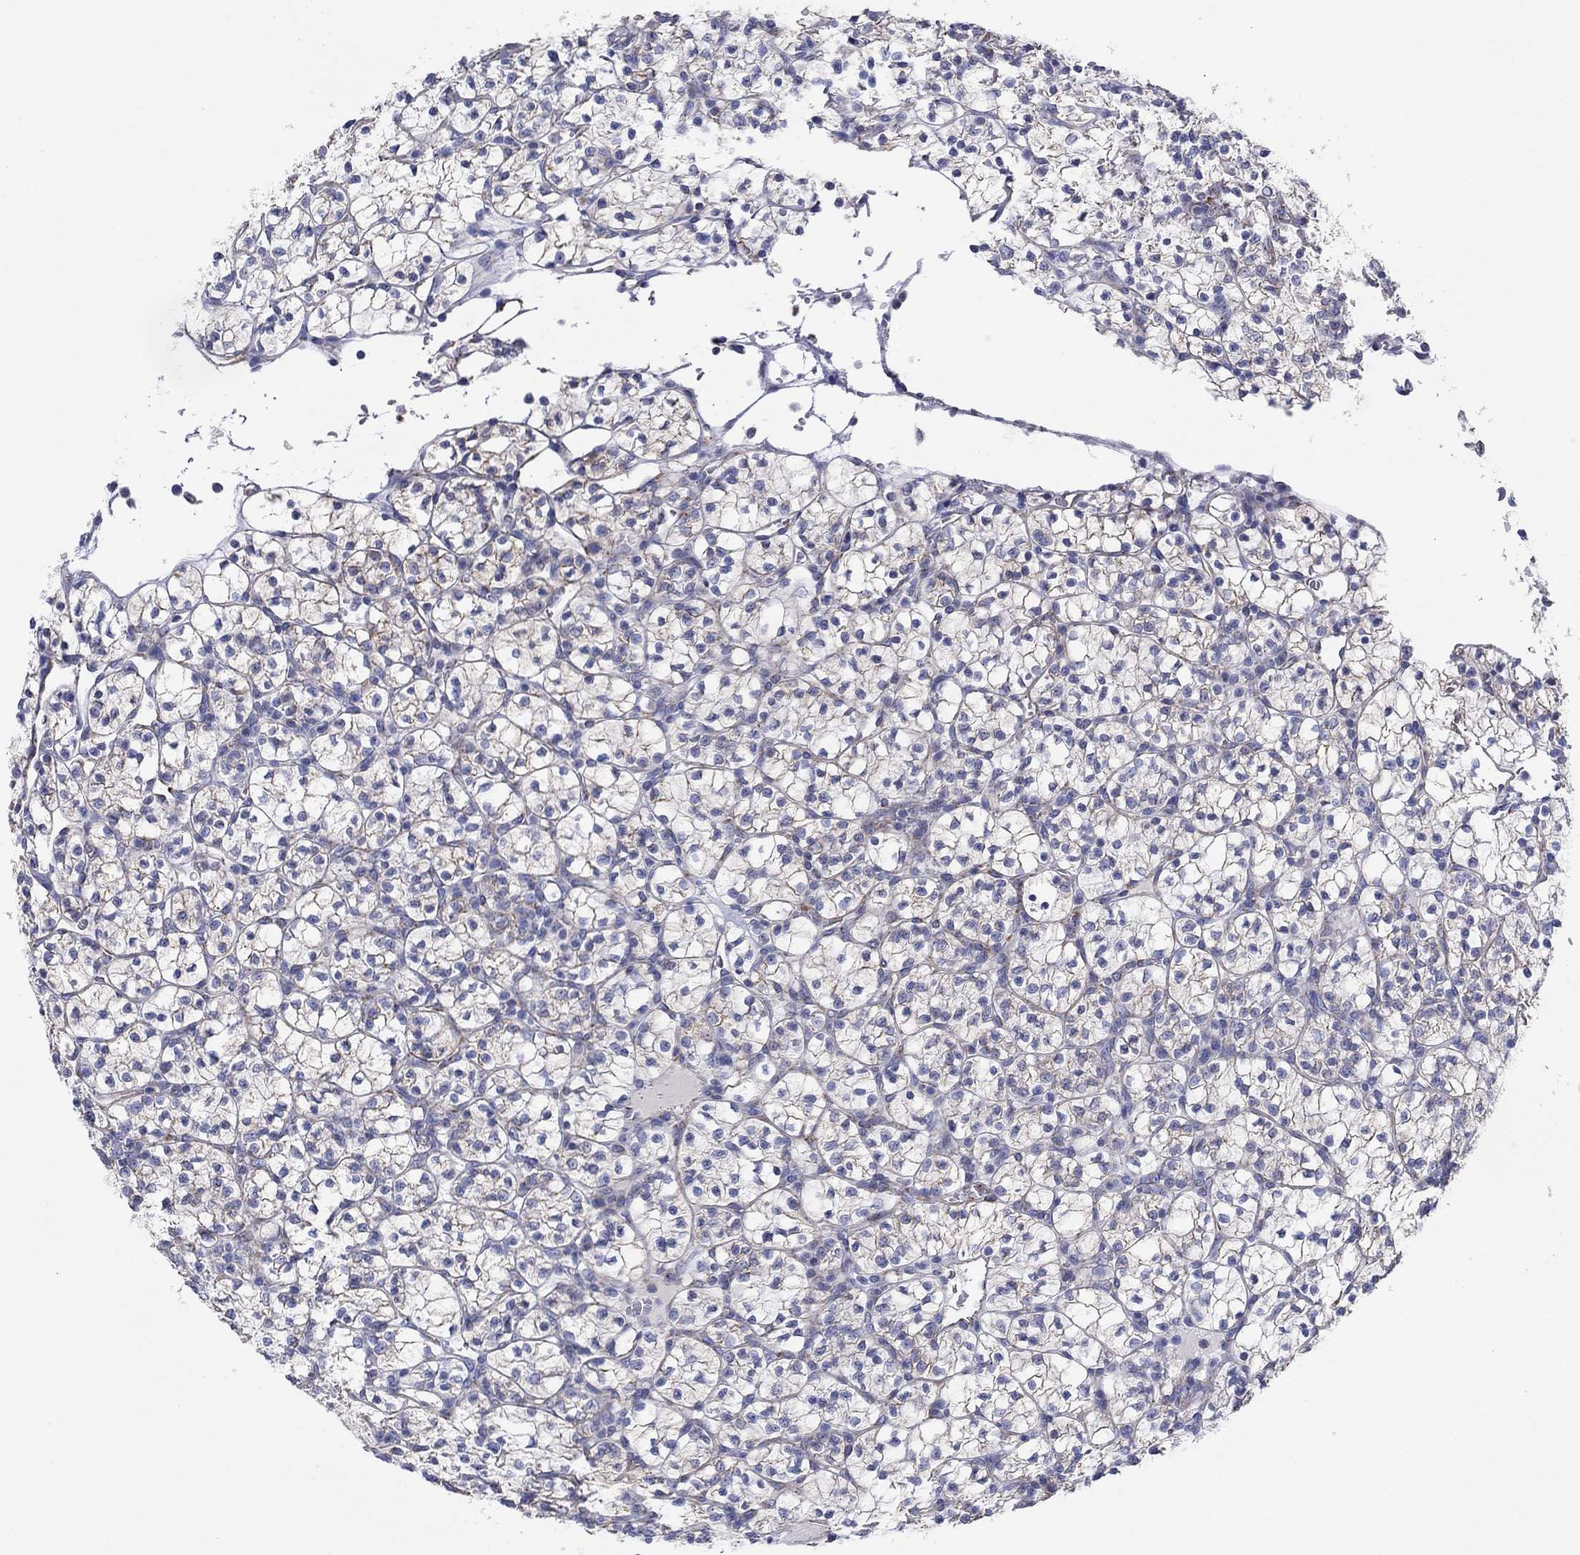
{"staining": {"intensity": "negative", "quantity": "none", "location": "none"}, "tissue": "renal cancer", "cell_type": "Tumor cells", "image_type": "cancer", "snomed": [{"axis": "morphology", "description": "Adenocarcinoma, NOS"}, {"axis": "topography", "description": "Kidney"}], "caption": "A high-resolution photomicrograph shows IHC staining of renal cancer (adenocarcinoma), which reveals no significant expression in tumor cells.", "gene": "MGST3", "patient": {"sex": "female", "age": 89}}